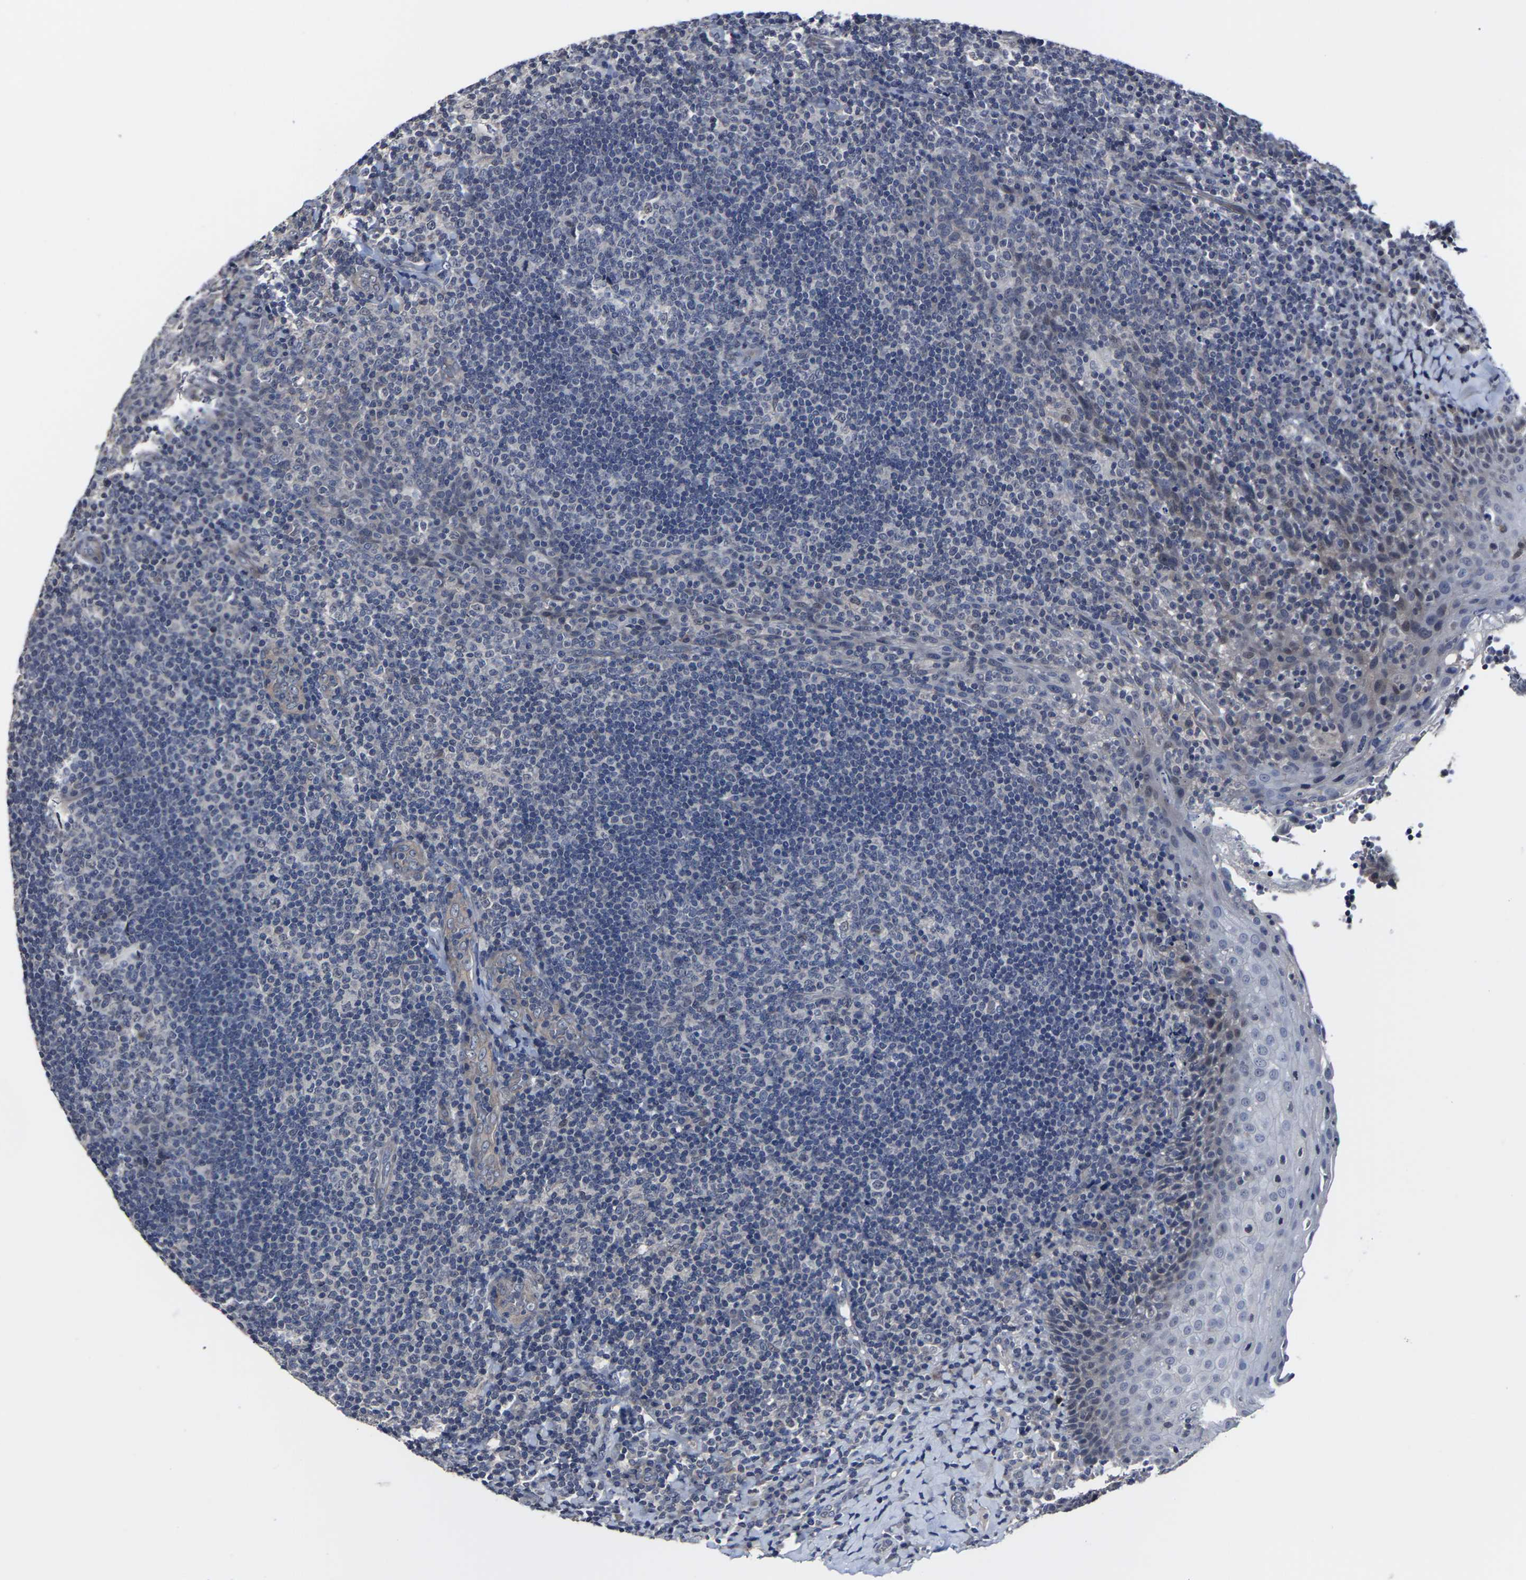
{"staining": {"intensity": "negative", "quantity": "none", "location": "none"}, "tissue": "tonsil", "cell_type": "Germinal center cells", "image_type": "normal", "snomed": [{"axis": "morphology", "description": "Normal tissue, NOS"}, {"axis": "topography", "description": "Tonsil"}], "caption": "The photomicrograph demonstrates no staining of germinal center cells in normal tonsil. (DAB IHC, high magnification).", "gene": "MSANTD4", "patient": {"sex": "male", "age": 17}}